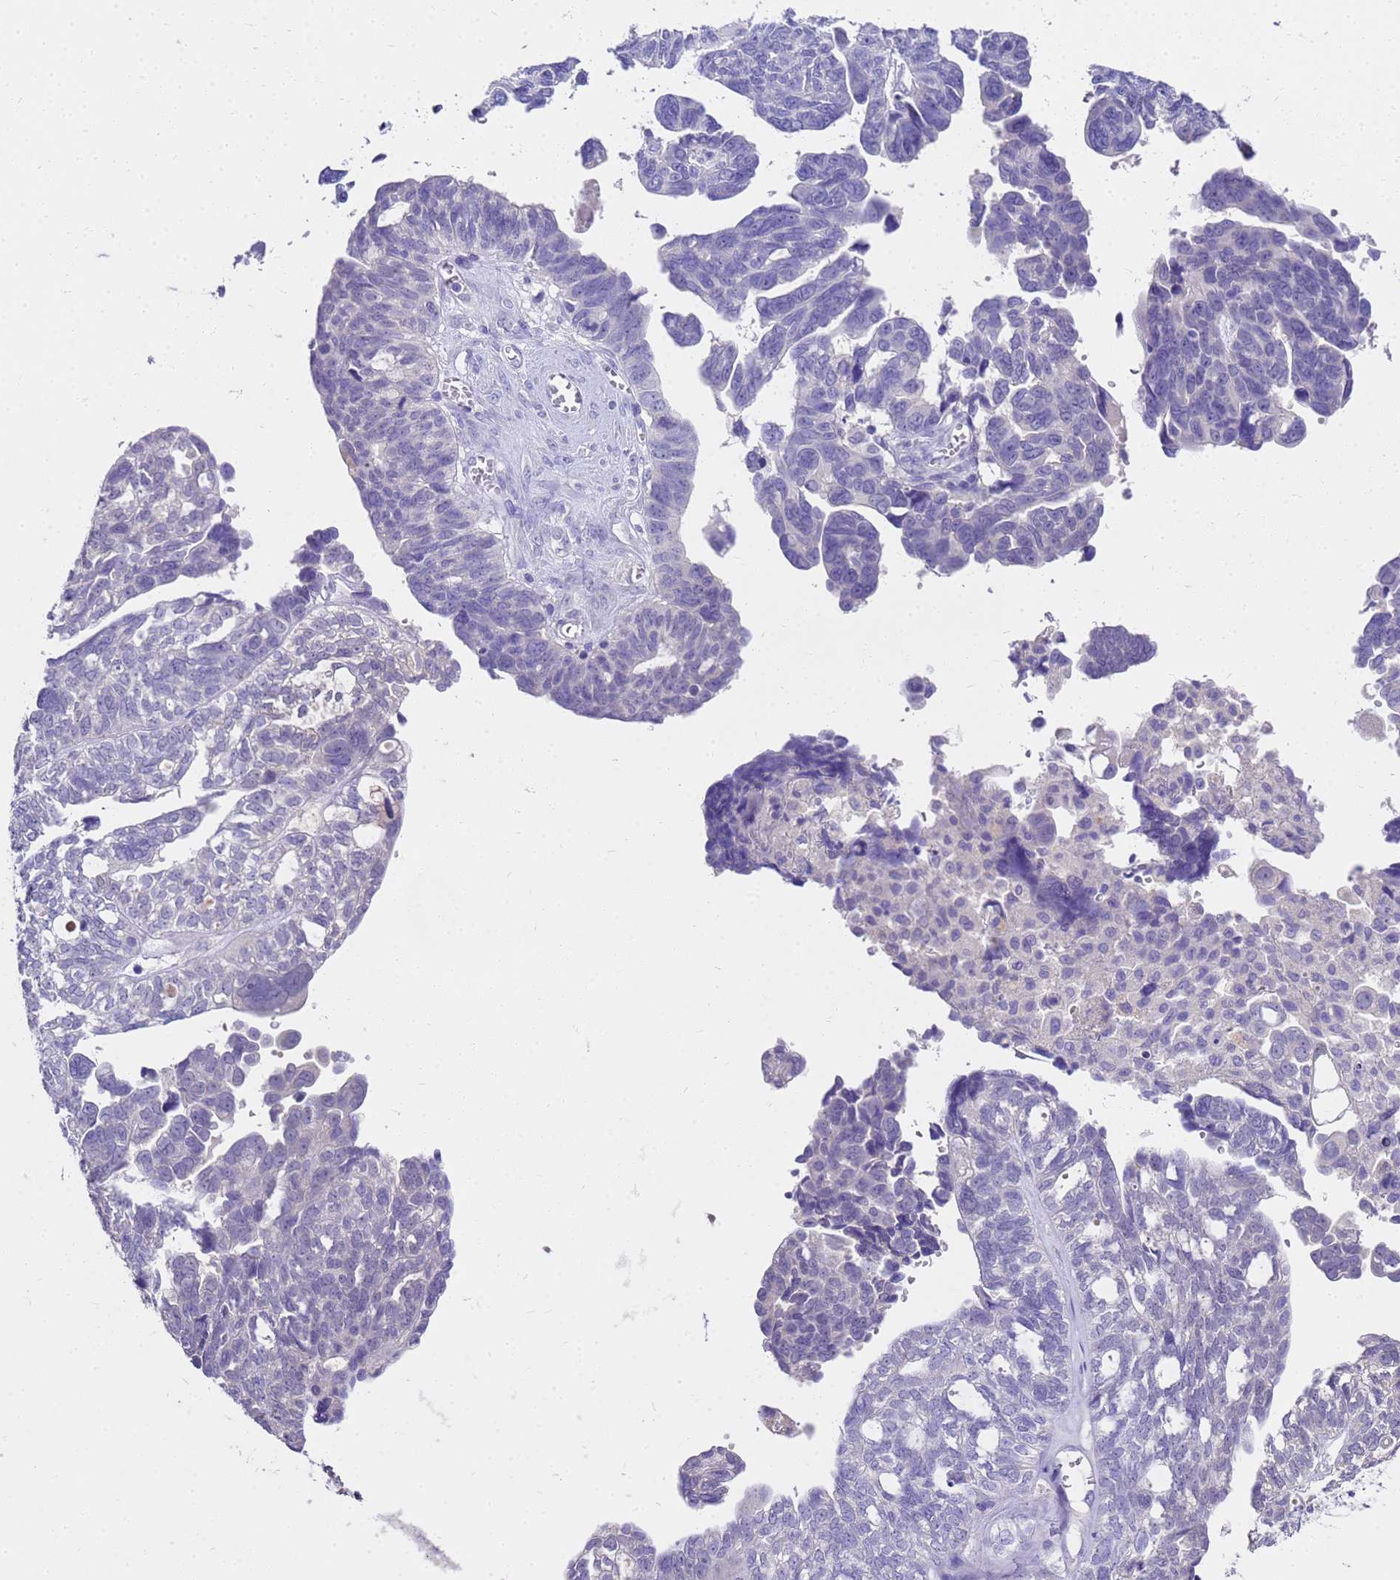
{"staining": {"intensity": "negative", "quantity": "none", "location": "none"}, "tissue": "ovarian cancer", "cell_type": "Tumor cells", "image_type": "cancer", "snomed": [{"axis": "morphology", "description": "Cystadenocarcinoma, serous, NOS"}, {"axis": "topography", "description": "Ovary"}], "caption": "There is no significant expression in tumor cells of ovarian serous cystadenocarcinoma.", "gene": "MS4A13", "patient": {"sex": "female", "age": 79}}